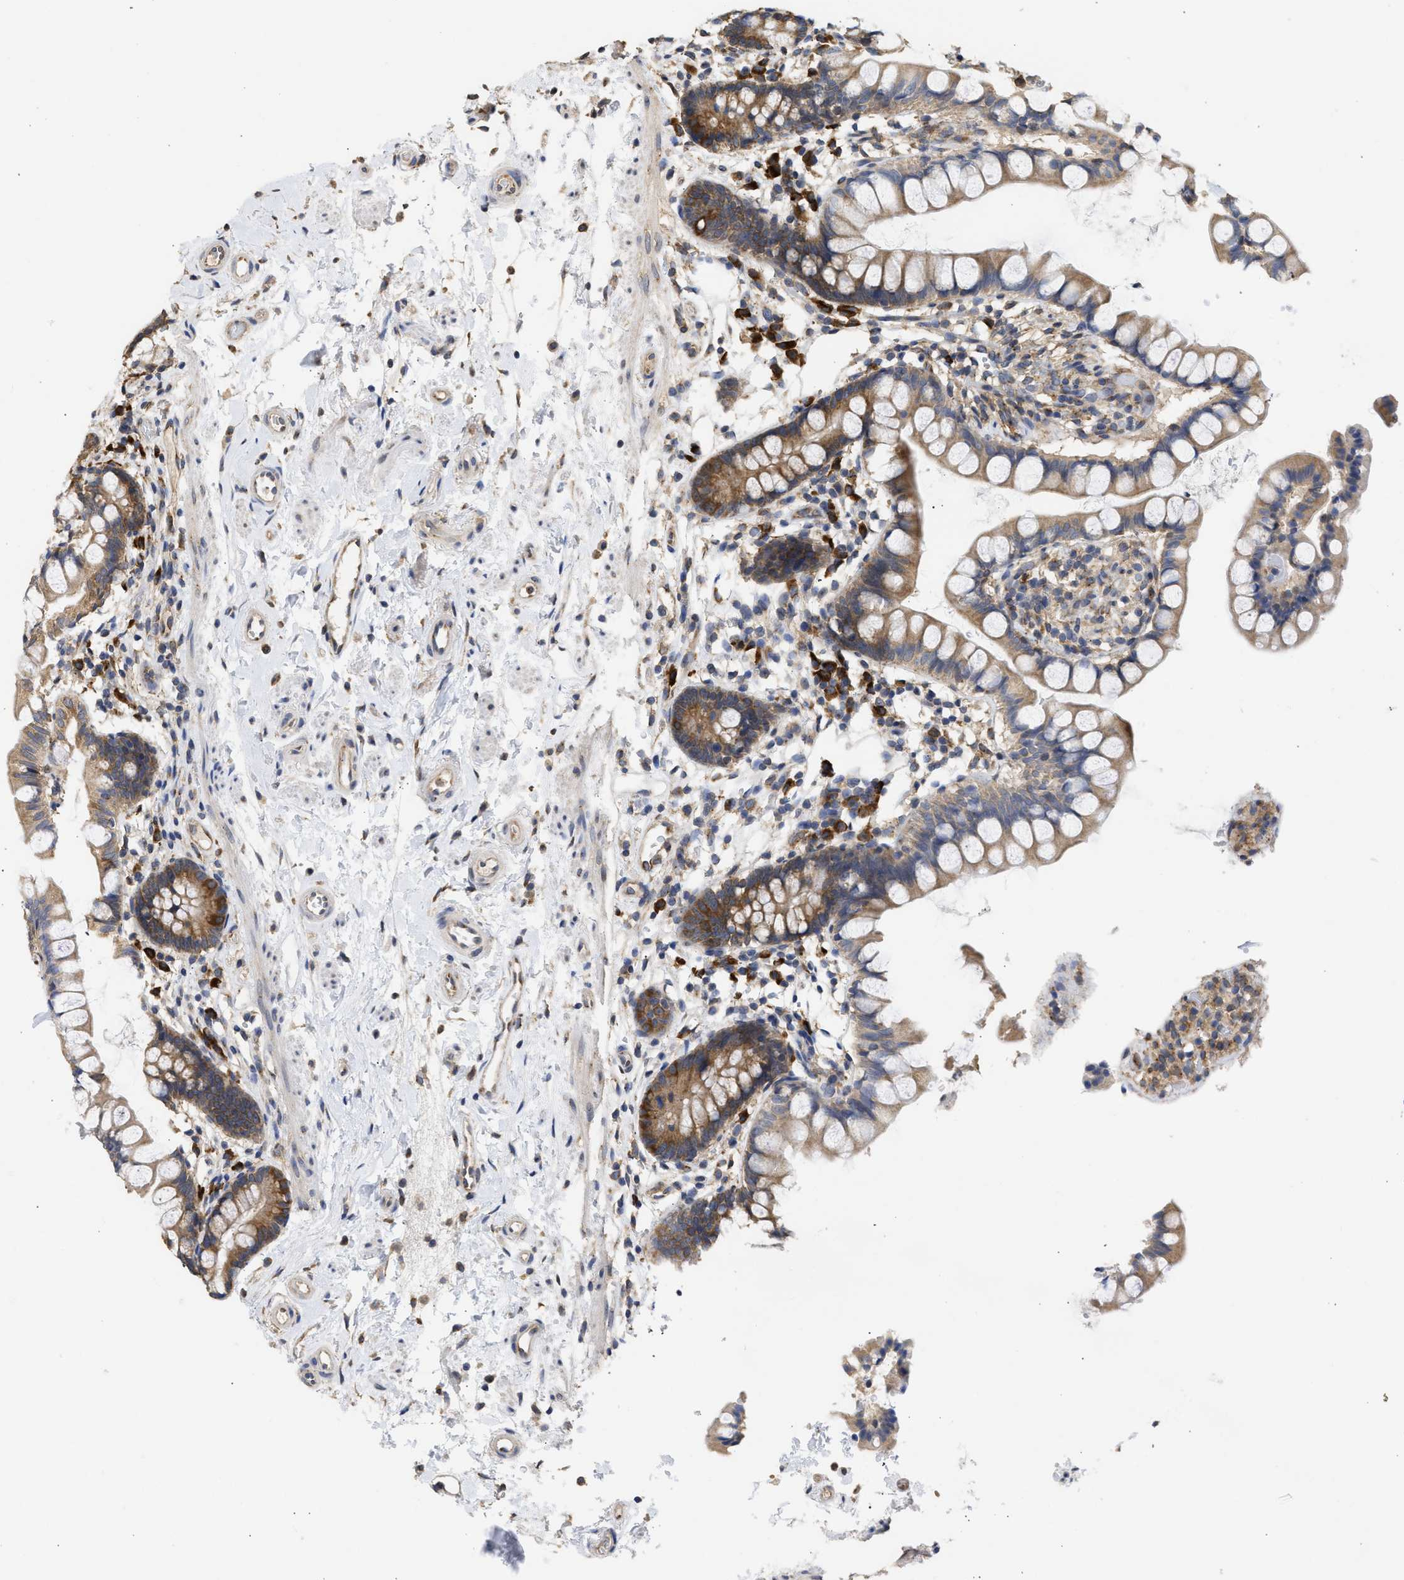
{"staining": {"intensity": "moderate", "quantity": ">75%", "location": "cytoplasmic/membranous"}, "tissue": "small intestine", "cell_type": "Glandular cells", "image_type": "normal", "snomed": [{"axis": "morphology", "description": "Normal tissue, NOS"}, {"axis": "topography", "description": "Small intestine"}], "caption": "A photomicrograph of human small intestine stained for a protein exhibits moderate cytoplasmic/membranous brown staining in glandular cells. (DAB = brown stain, brightfield microscopy at high magnification).", "gene": "DNAJC1", "patient": {"sex": "female", "age": 84}}